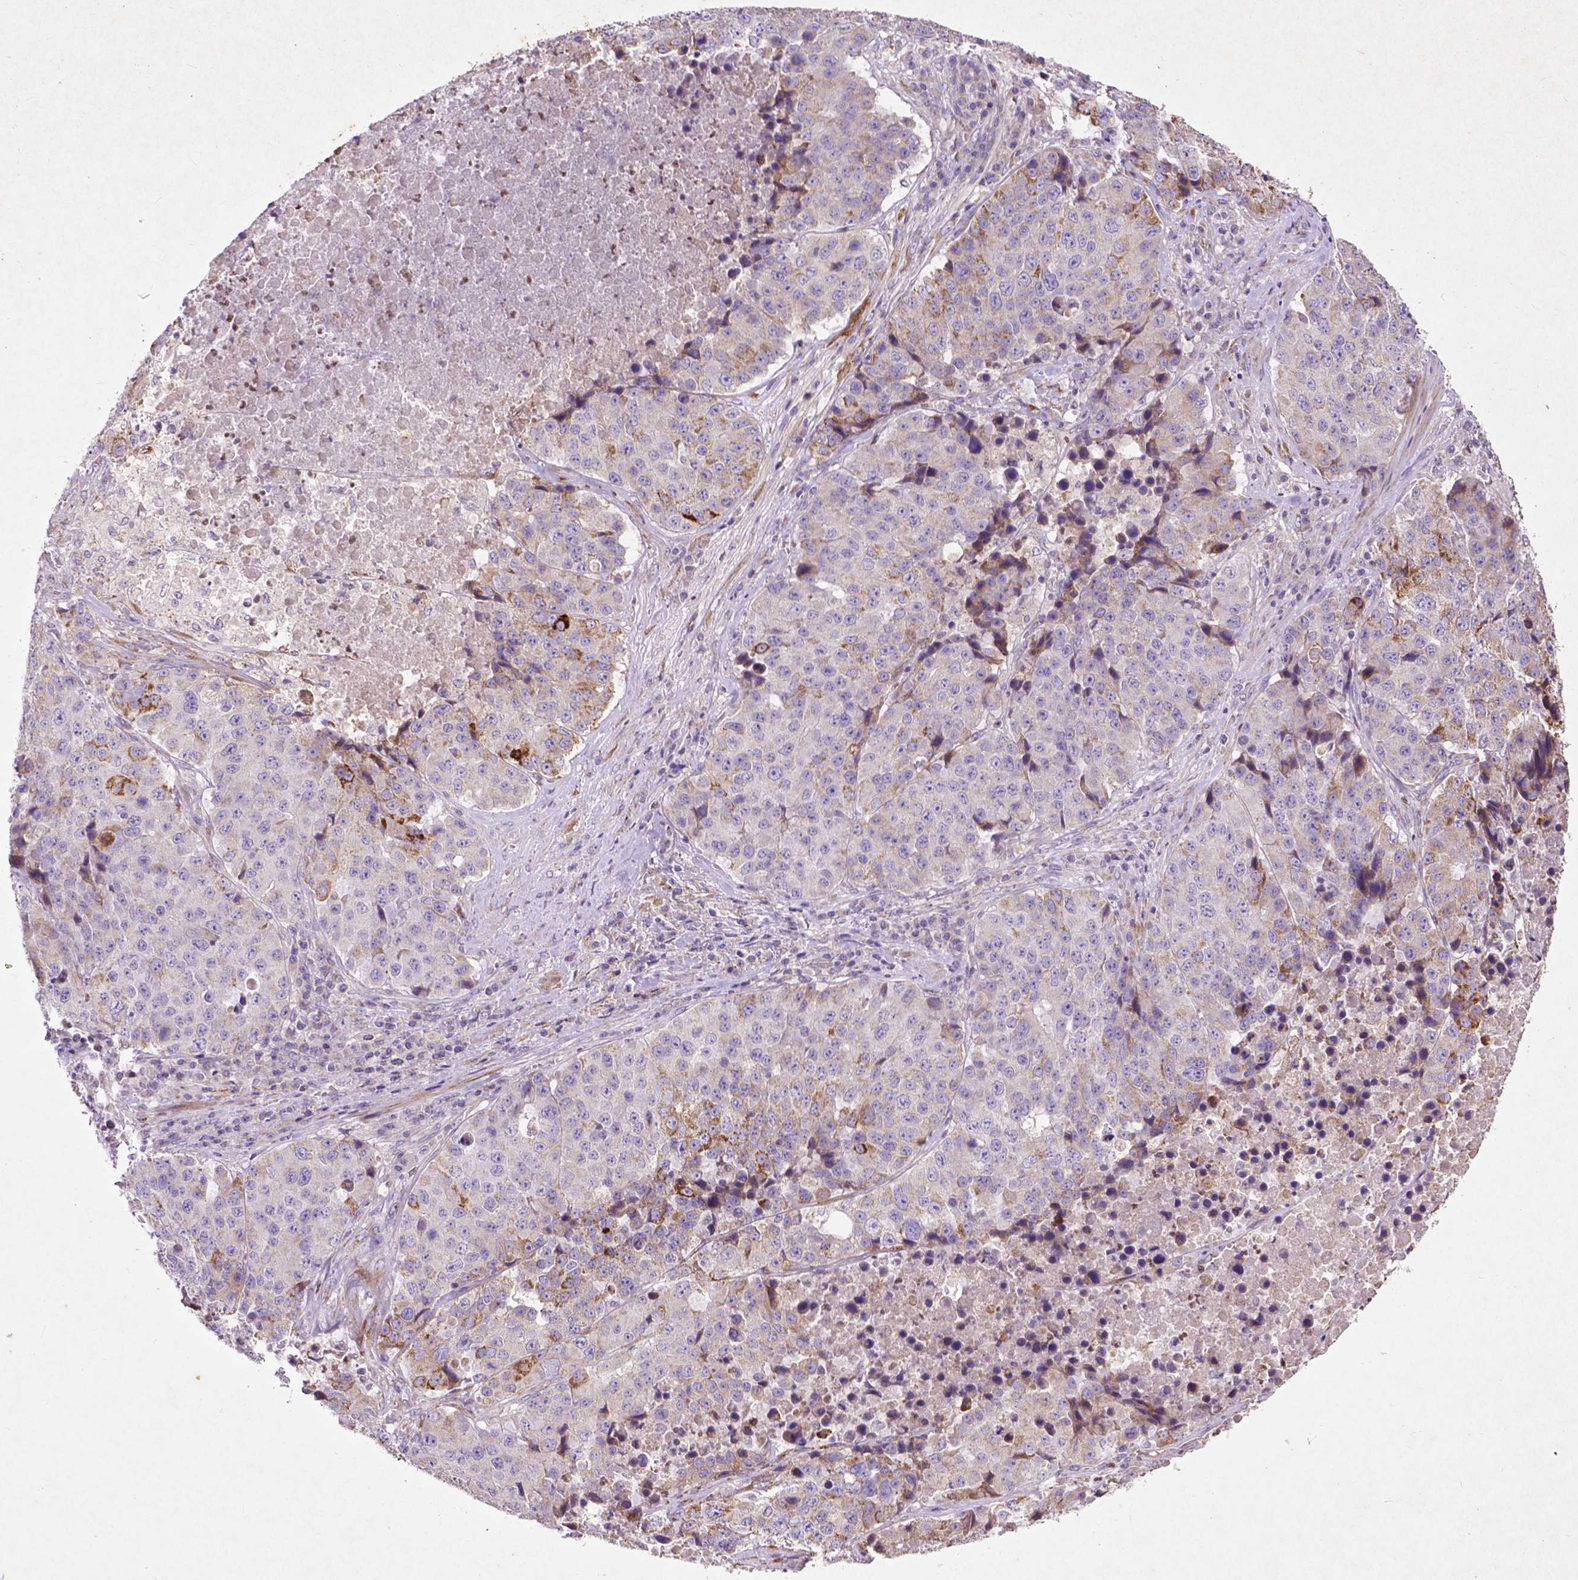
{"staining": {"intensity": "moderate", "quantity": "<25%", "location": "cytoplasmic/membranous"}, "tissue": "stomach cancer", "cell_type": "Tumor cells", "image_type": "cancer", "snomed": [{"axis": "morphology", "description": "Adenocarcinoma, NOS"}, {"axis": "topography", "description": "Stomach"}], "caption": "Protein expression by IHC shows moderate cytoplasmic/membranous staining in about <25% of tumor cells in stomach cancer.", "gene": "THEGL", "patient": {"sex": "male", "age": 71}}